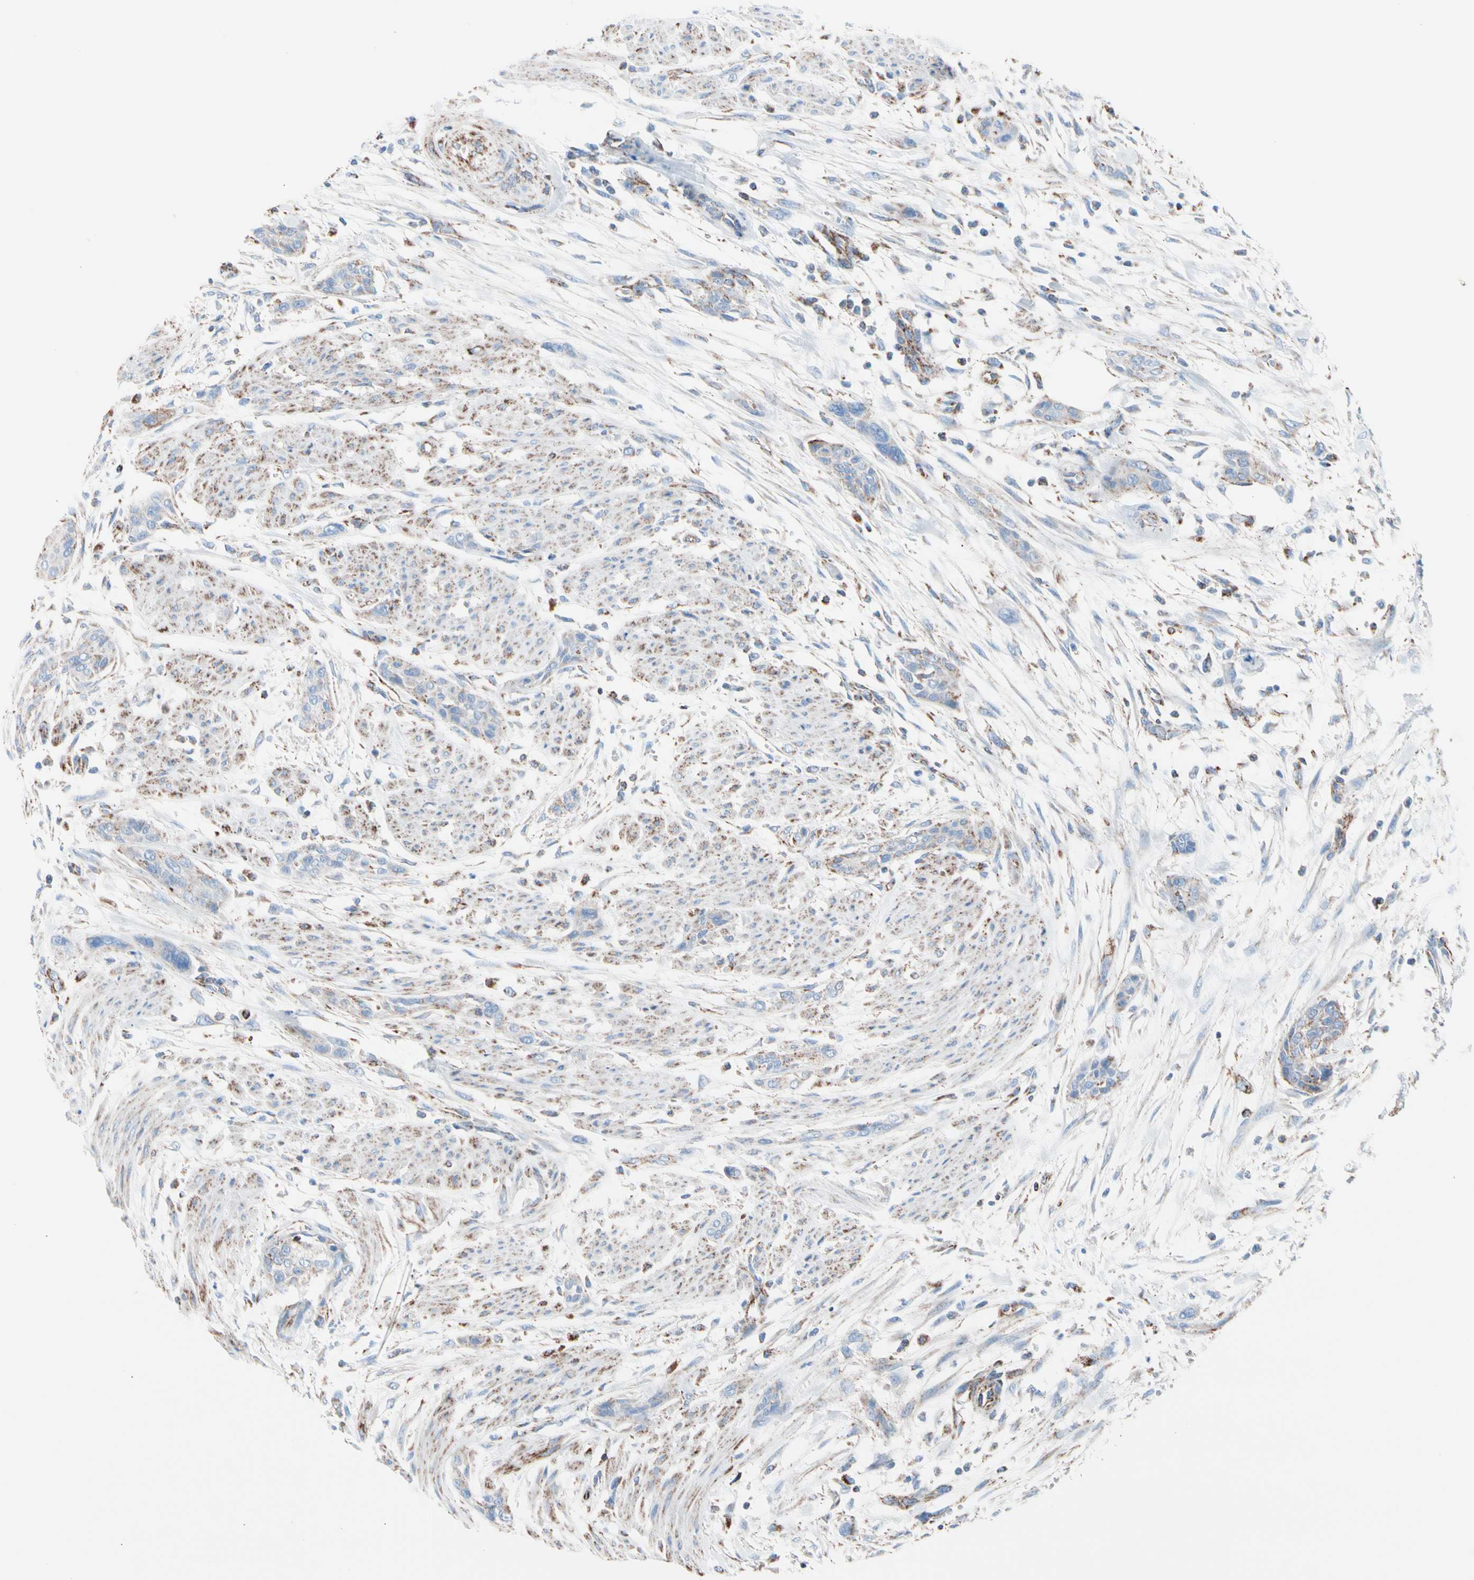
{"staining": {"intensity": "moderate", "quantity": "<25%", "location": "cytoplasmic/membranous"}, "tissue": "urothelial cancer", "cell_type": "Tumor cells", "image_type": "cancer", "snomed": [{"axis": "morphology", "description": "Urothelial carcinoma, High grade"}, {"axis": "topography", "description": "Urinary bladder"}], "caption": "Brown immunohistochemical staining in urothelial carcinoma (high-grade) reveals moderate cytoplasmic/membranous expression in about <25% of tumor cells.", "gene": "HK1", "patient": {"sex": "male", "age": 35}}